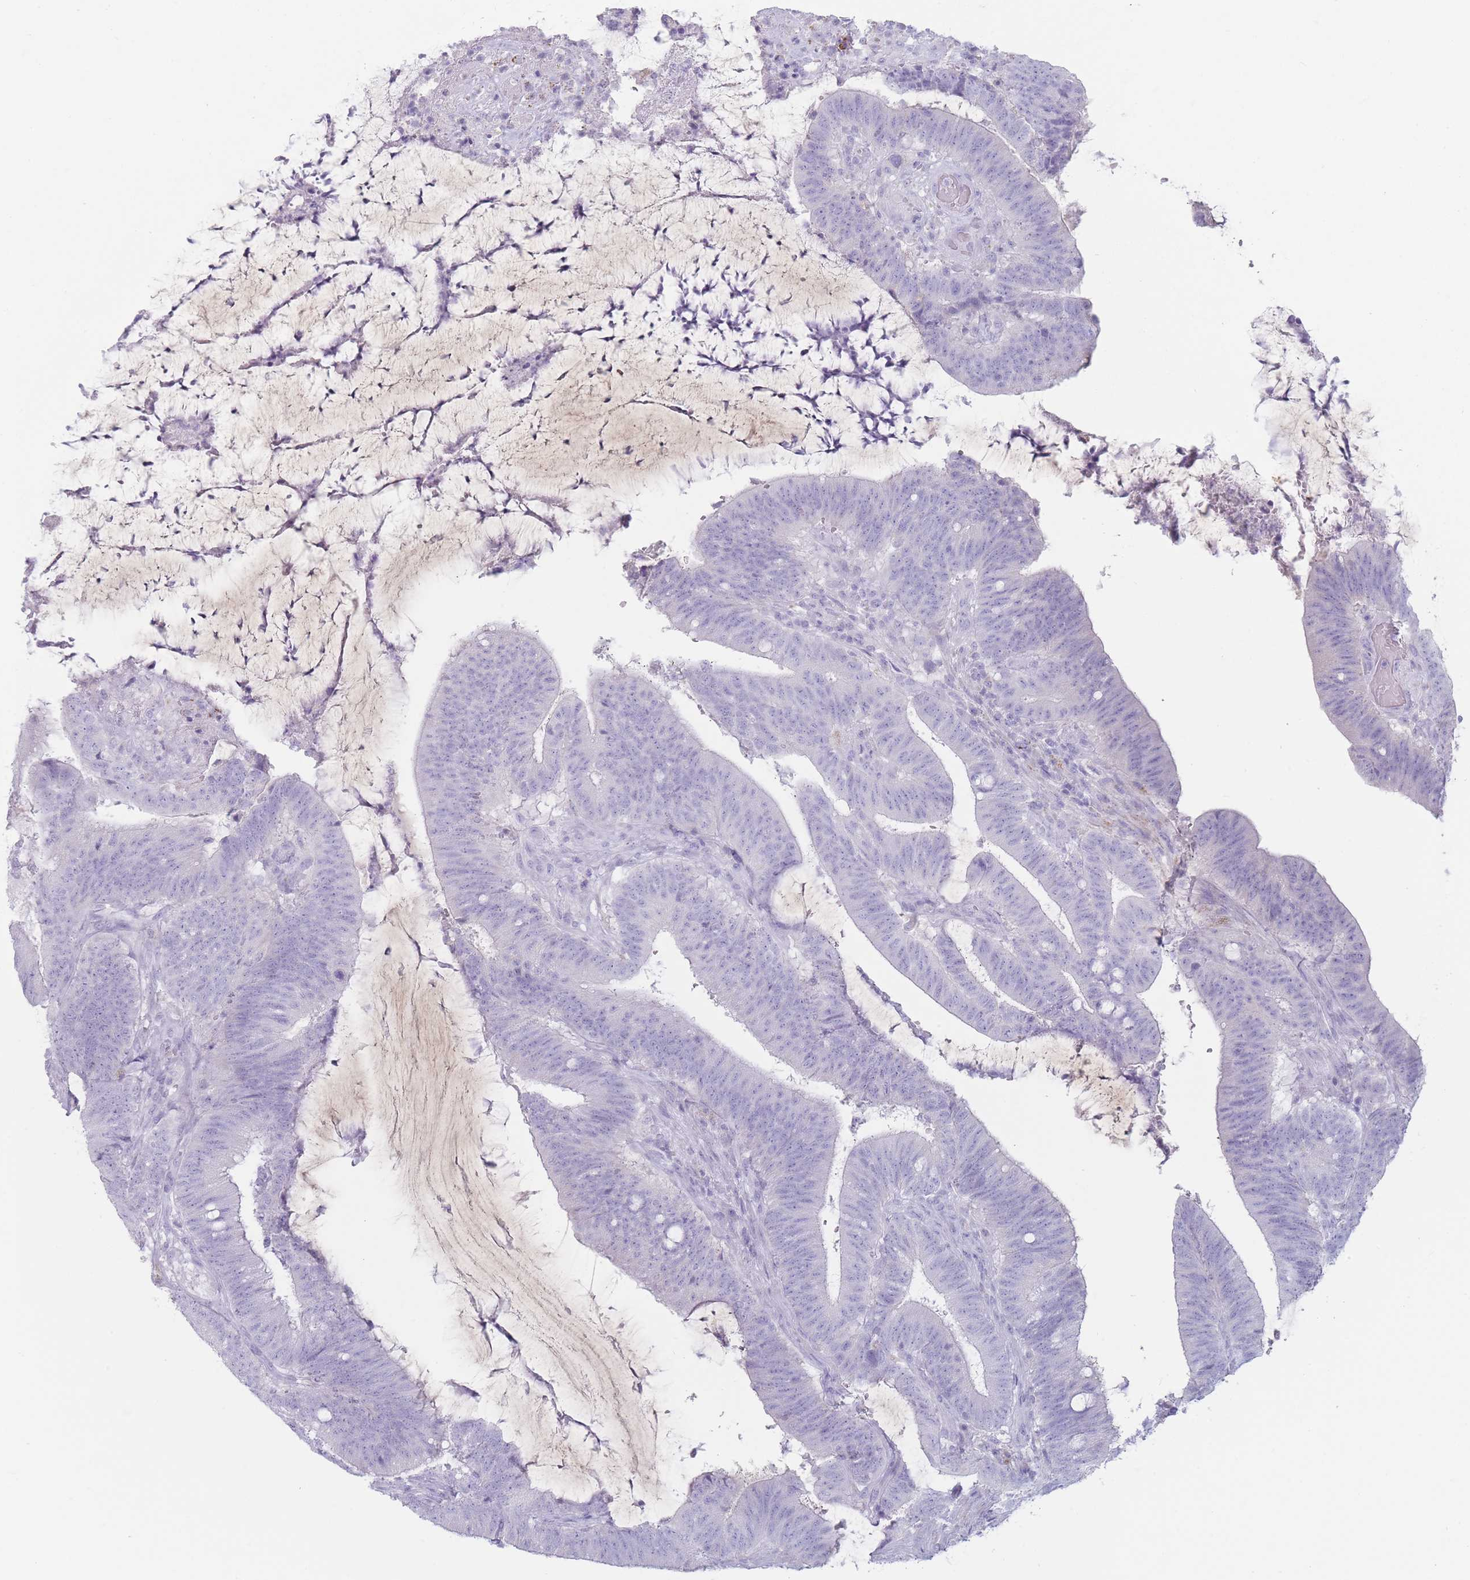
{"staining": {"intensity": "negative", "quantity": "none", "location": "none"}, "tissue": "colorectal cancer", "cell_type": "Tumor cells", "image_type": "cancer", "snomed": [{"axis": "morphology", "description": "Adenocarcinoma, NOS"}, {"axis": "topography", "description": "Colon"}], "caption": "Immunohistochemical staining of human adenocarcinoma (colorectal) reveals no significant positivity in tumor cells.", "gene": "GPR12", "patient": {"sex": "female", "age": 43}}